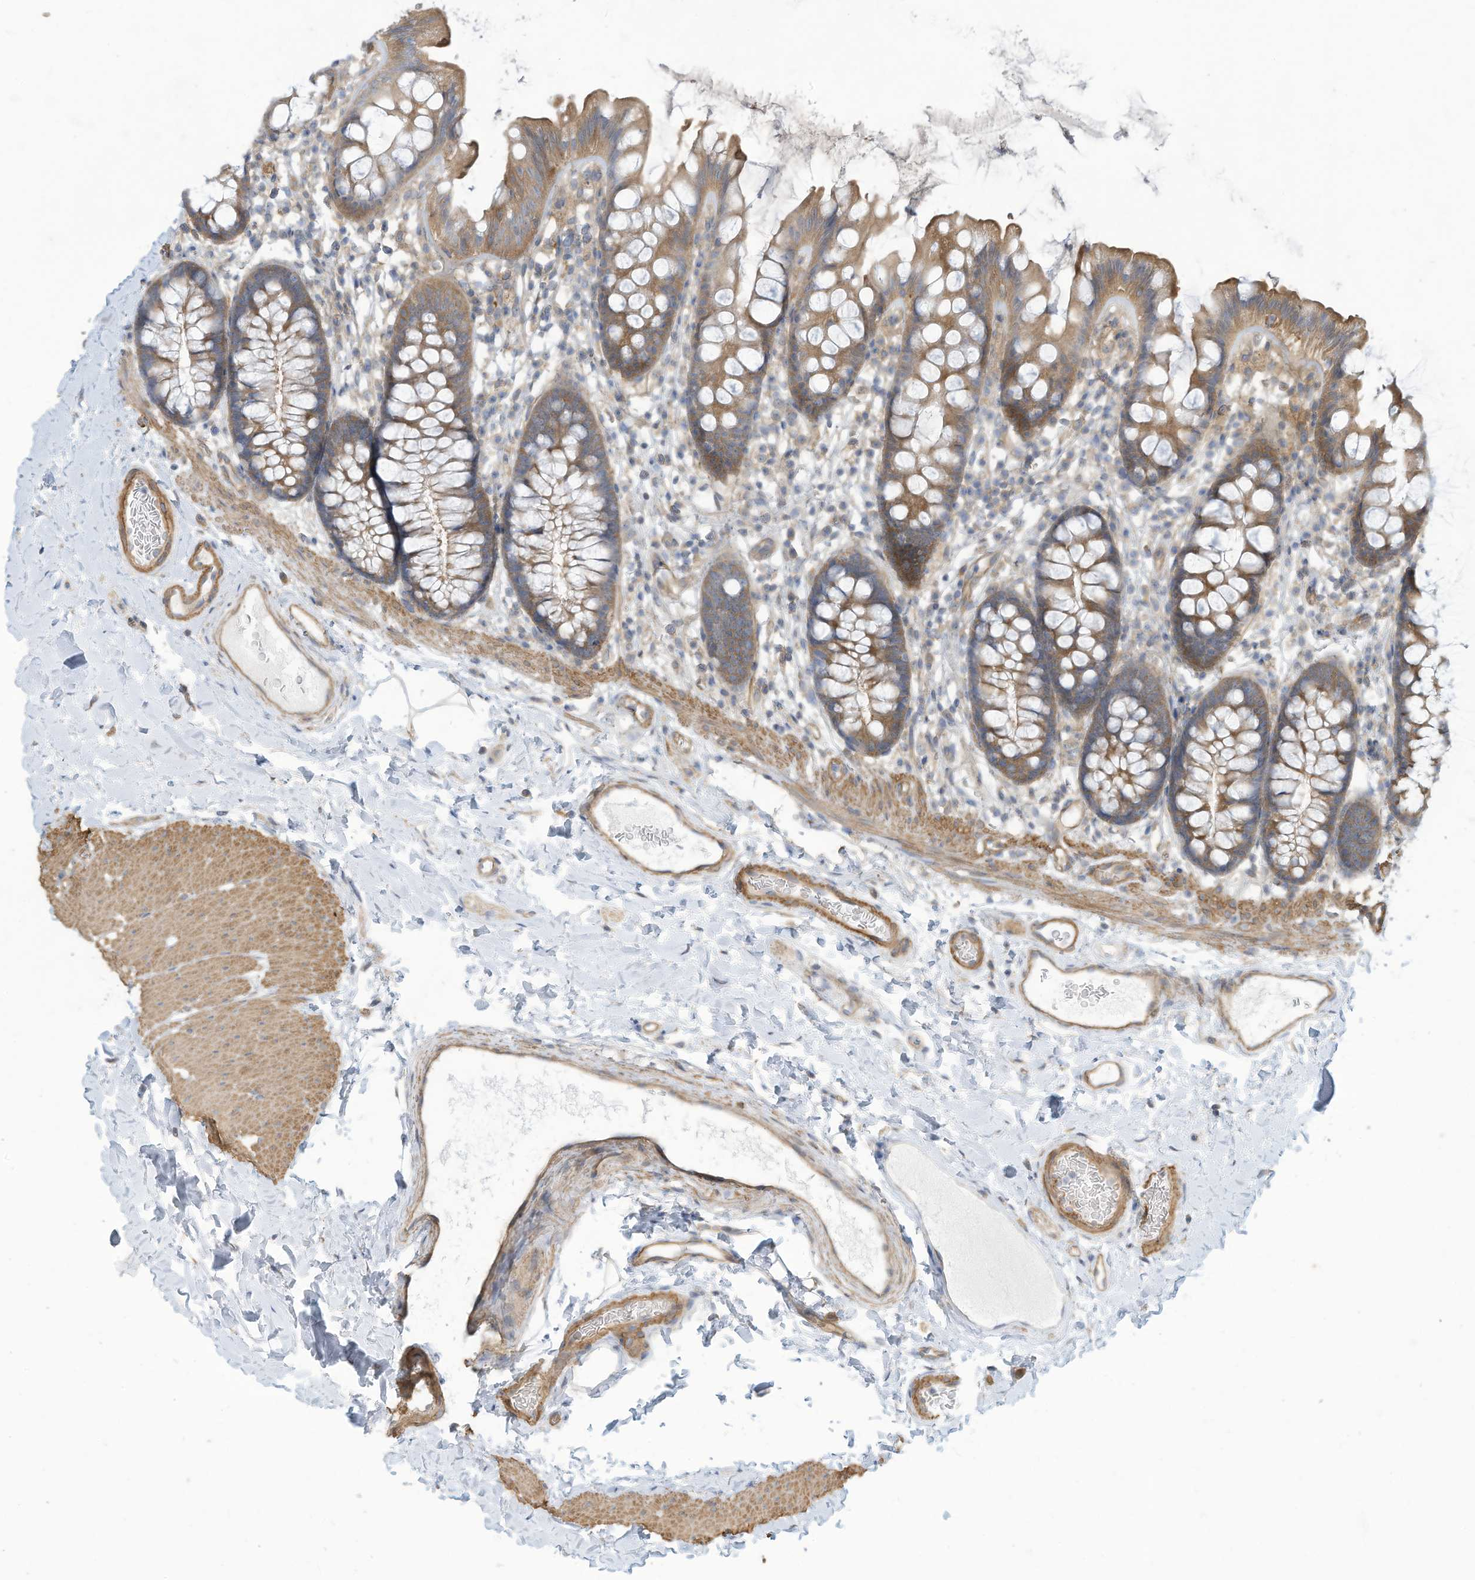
{"staining": {"intensity": "moderate", "quantity": ">75%", "location": "cytoplasmic/membranous"}, "tissue": "colon", "cell_type": "Endothelial cells", "image_type": "normal", "snomed": [{"axis": "morphology", "description": "Normal tissue, NOS"}, {"axis": "topography", "description": "Colon"}], "caption": "A brown stain highlights moderate cytoplasmic/membranous expression of a protein in endothelial cells of benign colon. (DAB (3,3'-diaminobenzidine) IHC, brown staining for protein, blue staining for nuclei).", "gene": "ADI1", "patient": {"sex": "female", "age": 62}}